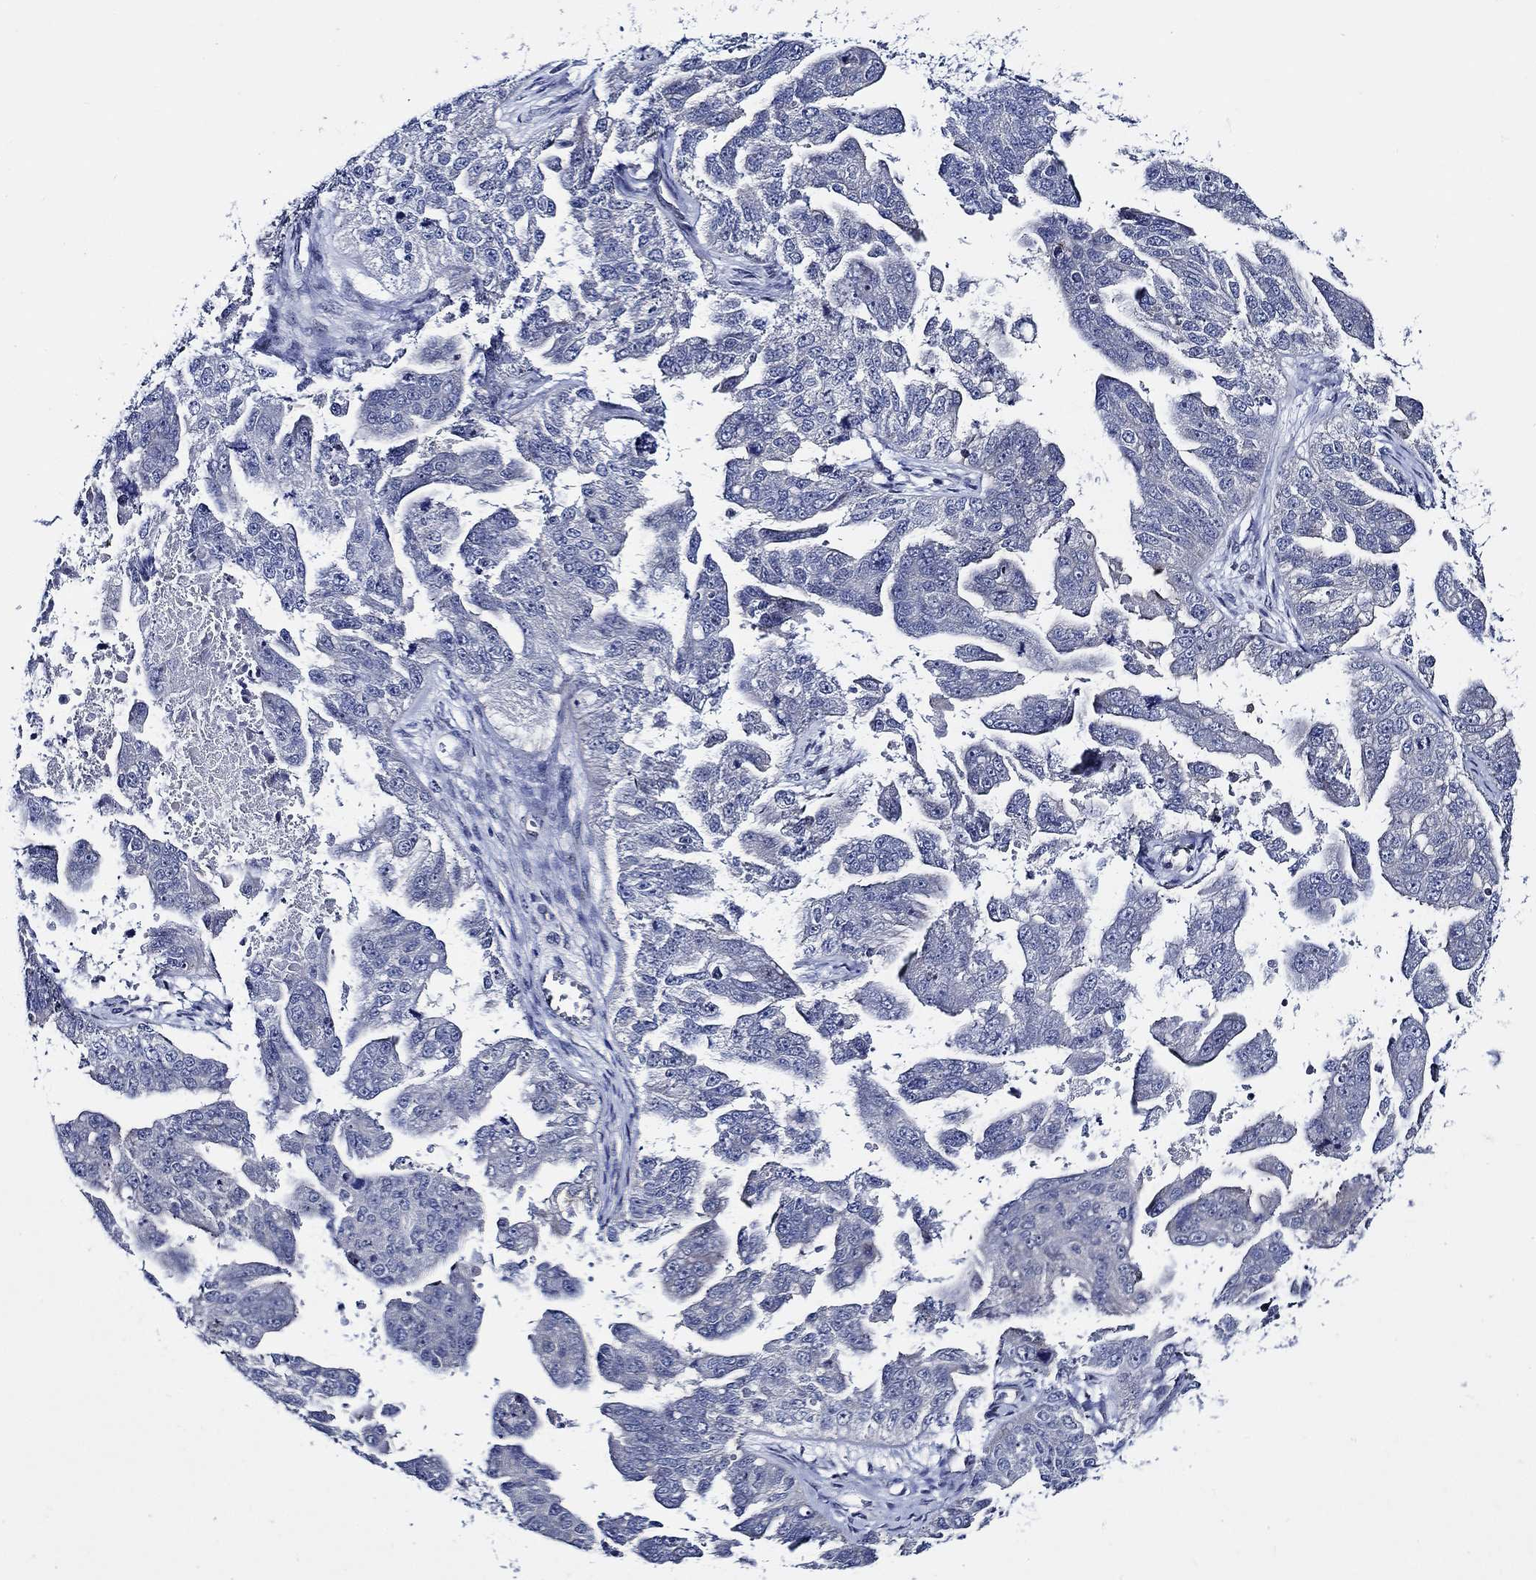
{"staining": {"intensity": "negative", "quantity": "none", "location": "none"}, "tissue": "ovarian cancer", "cell_type": "Tumor cells", "image_type": "cancer", "snomed": [{"axis": "morphology", "description": "Cystadenocarcinoma, serous, NOS"}, {"axis": "topography", "description": "Ovary"}], "caption": "Tumor cells show no significant expression in ovarian cancer.", "gene": "C8orf48", "patient": {"sex": "female", "age": 58}}